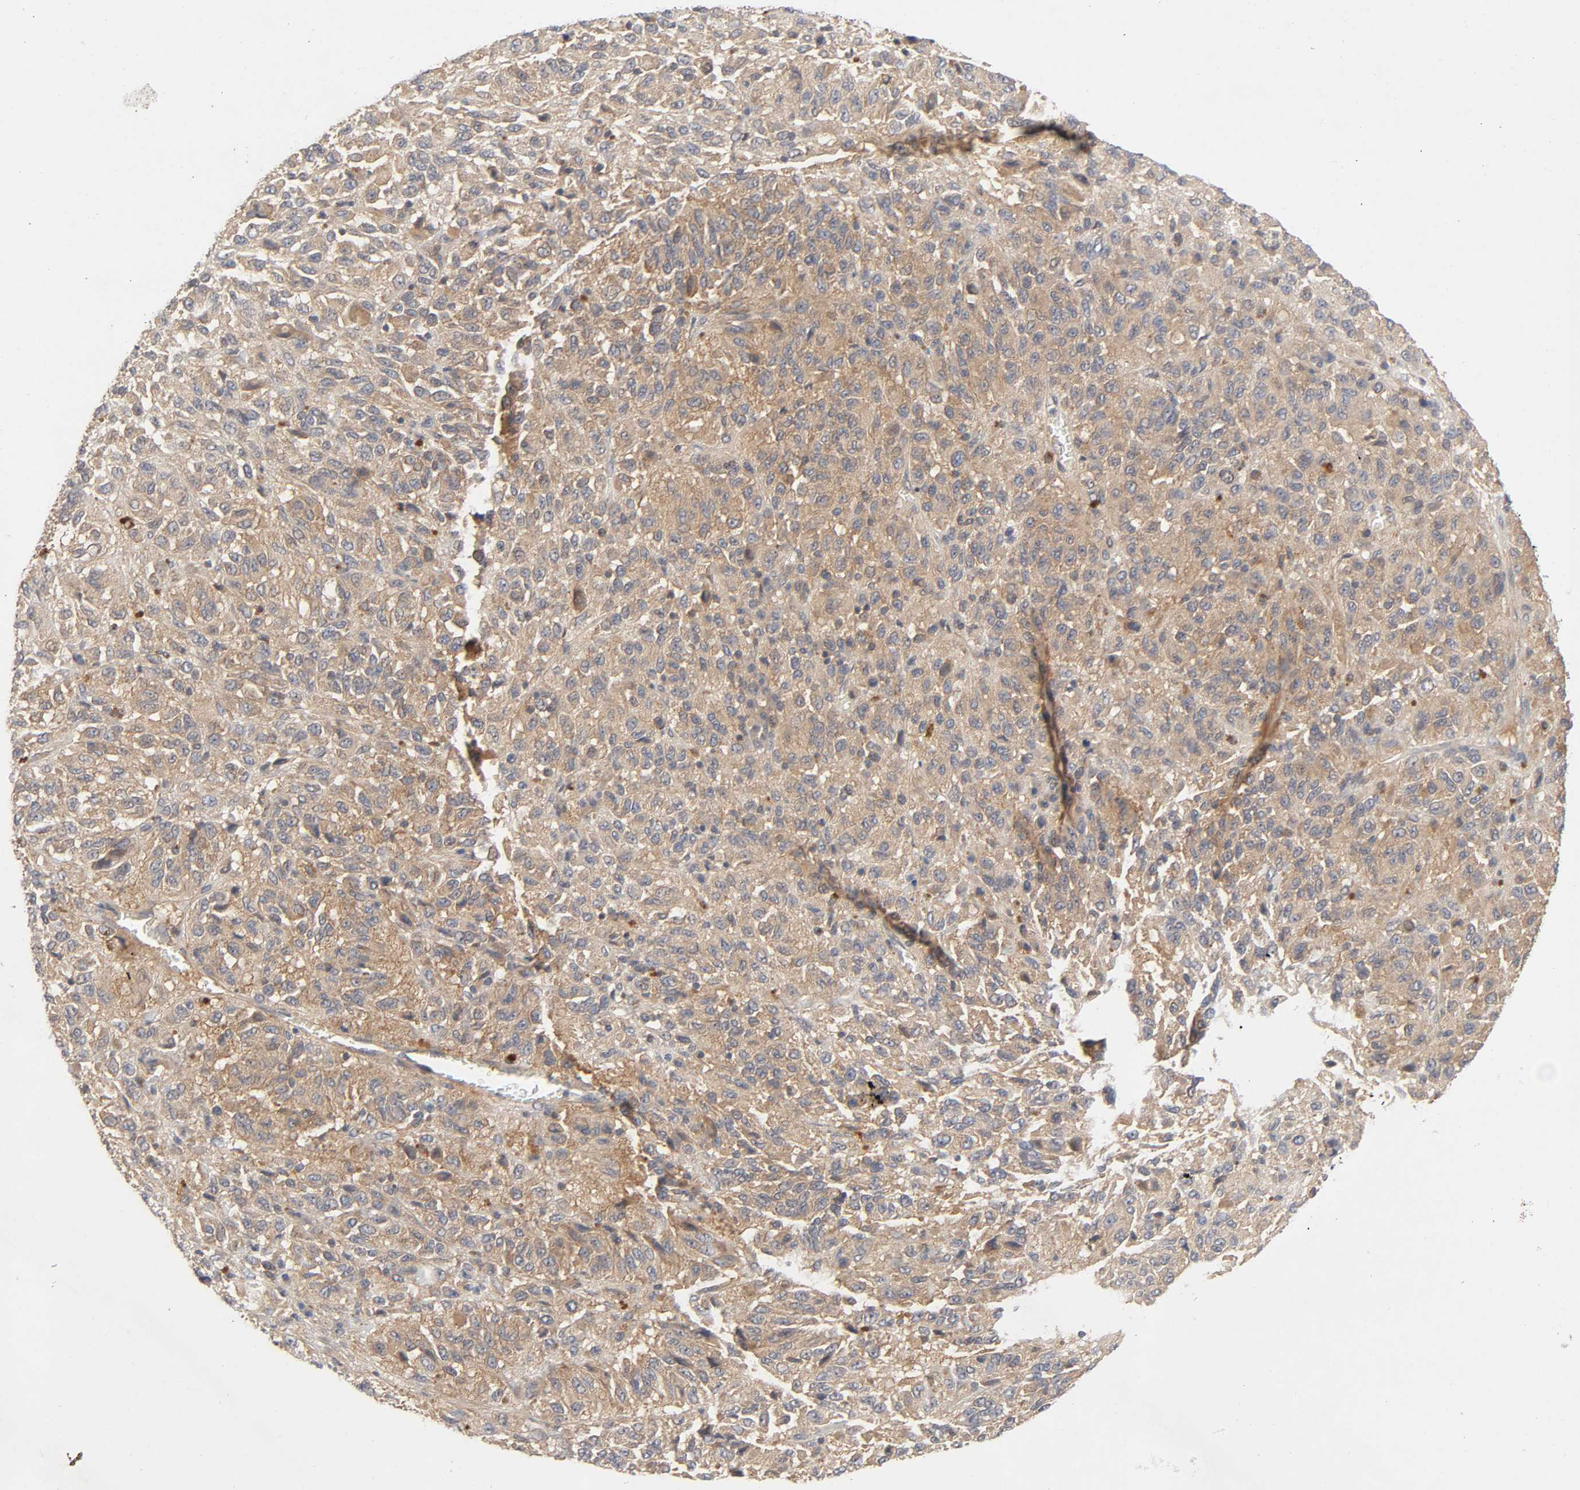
{"staining": {"intensity": "moderate", "quantity": ">75%", "location": "cytoplasmic/membranous"}, "tissue": "melanoma", "cell_type": "Tumor cells", "image_type": "cancer", "snomed": [{"axis": "morphology", "description": "Malignant melanoma, Metastatic site"}, {"axis": "topography", "description": "Lung"}], "caption": "Protein positivity by immunohistochemistry reveals moderate cytoplasmic/membranous staining in about >75% of tumor cells in malignant melanoma (metastatic site). The protein of interest is stained brown, and the nuclei are stained in blue (DAB (3,3'-diaminobenzidine) IHC with brightfield microscopy, high magnification).", "gene": "CPB2", "patient": {"sex": "male", "age": 64}}